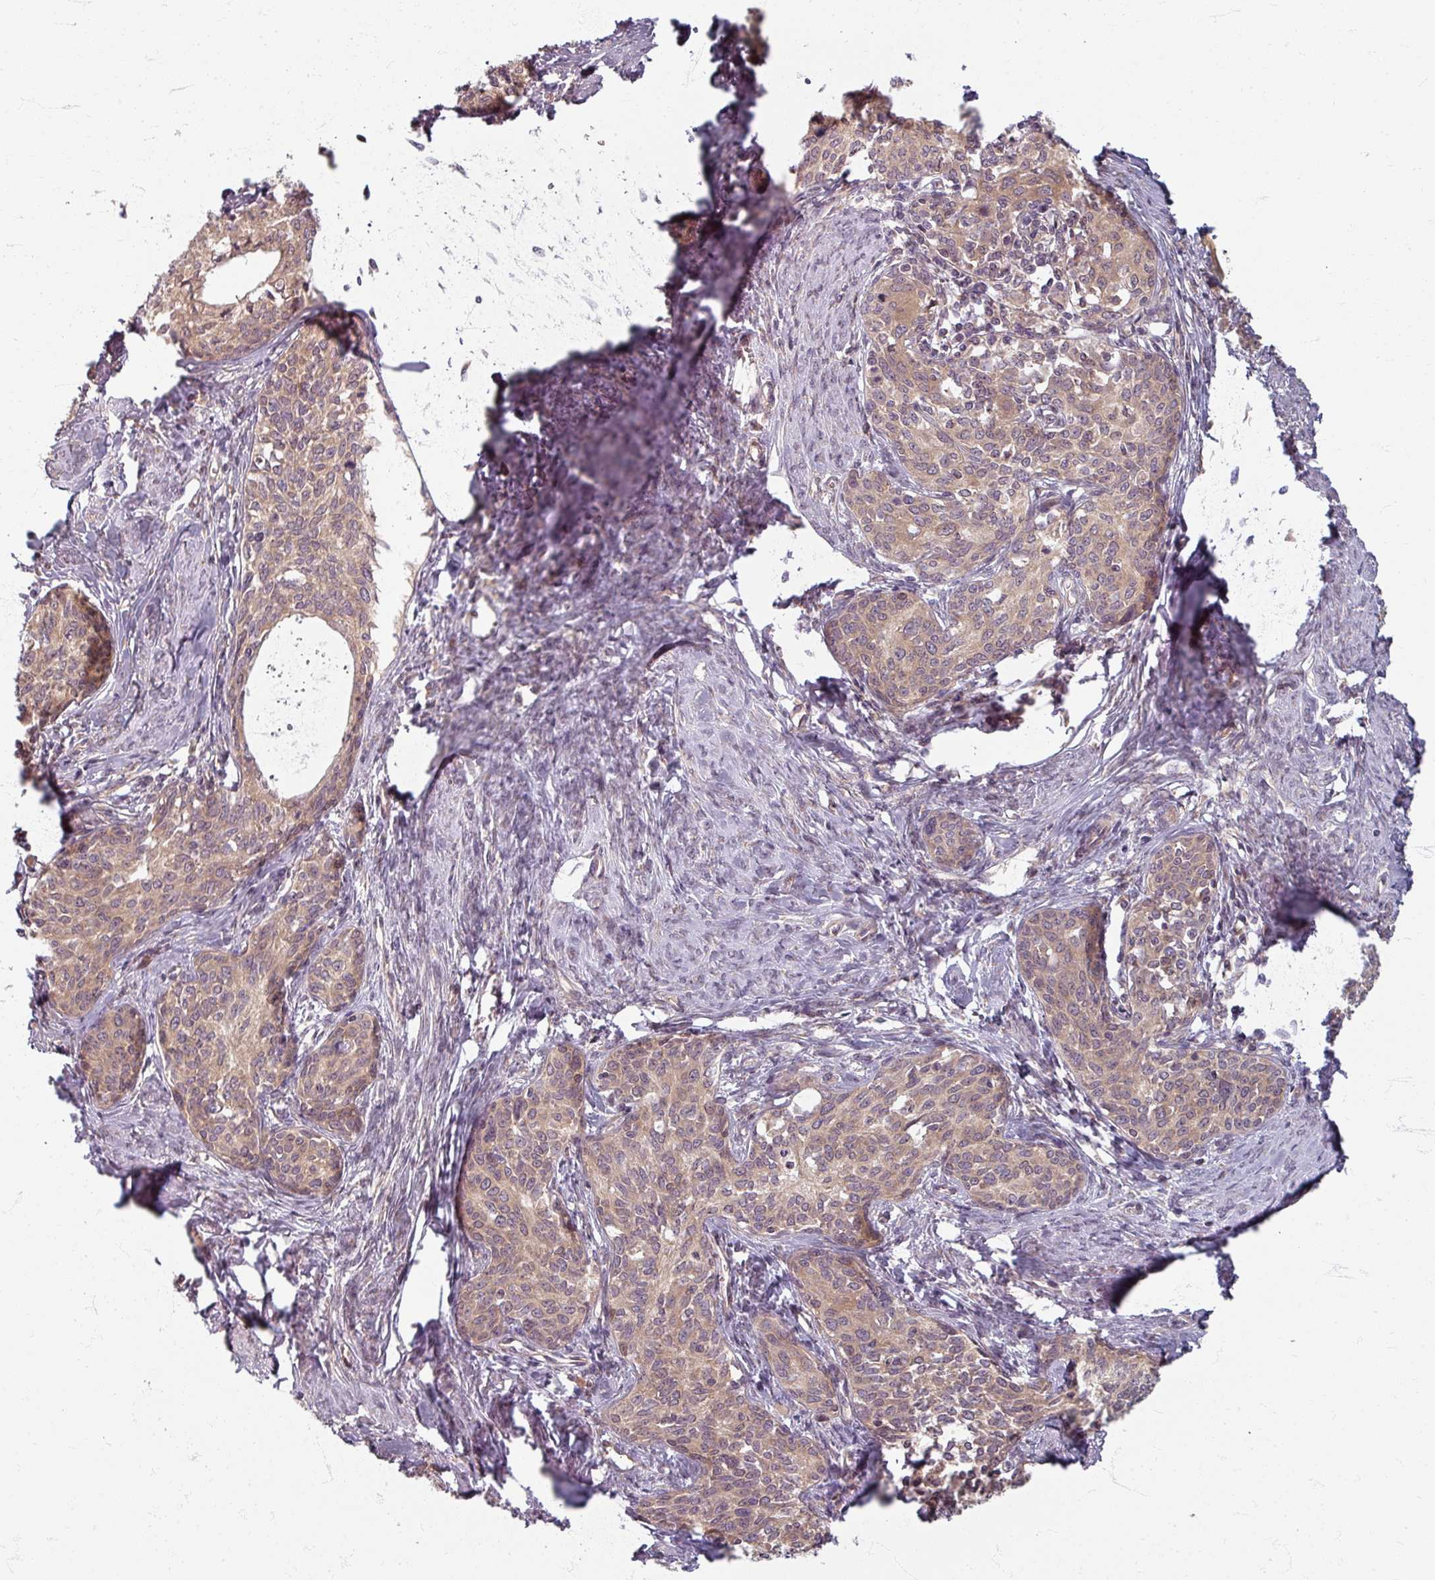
{"staining": {"intensity": "weak", "quantity": ">75%", "location": "cytoplasmic/membranous"}, "tissue": "cervical cancer", "cell_type": "Tumor cells", "image_type": "cancer", "snomed": [{"axis": "morphology", "description": "Squamous cell carcinoma, NOS"}, {"axis": "morphology", "description": "Adenocarcinoma, NOS"}, {"axis": "topography", "description": "Cervix"}], "caption": "Immunohistochemistry (IHC) (DAB) staining of cervical adenocarcinoma demonstrates weak cytoplasmic/membranous protein expression in about >75% of tumor cells.", "gene": "STAM", "patient": {"sex": "female", "age": 52}}